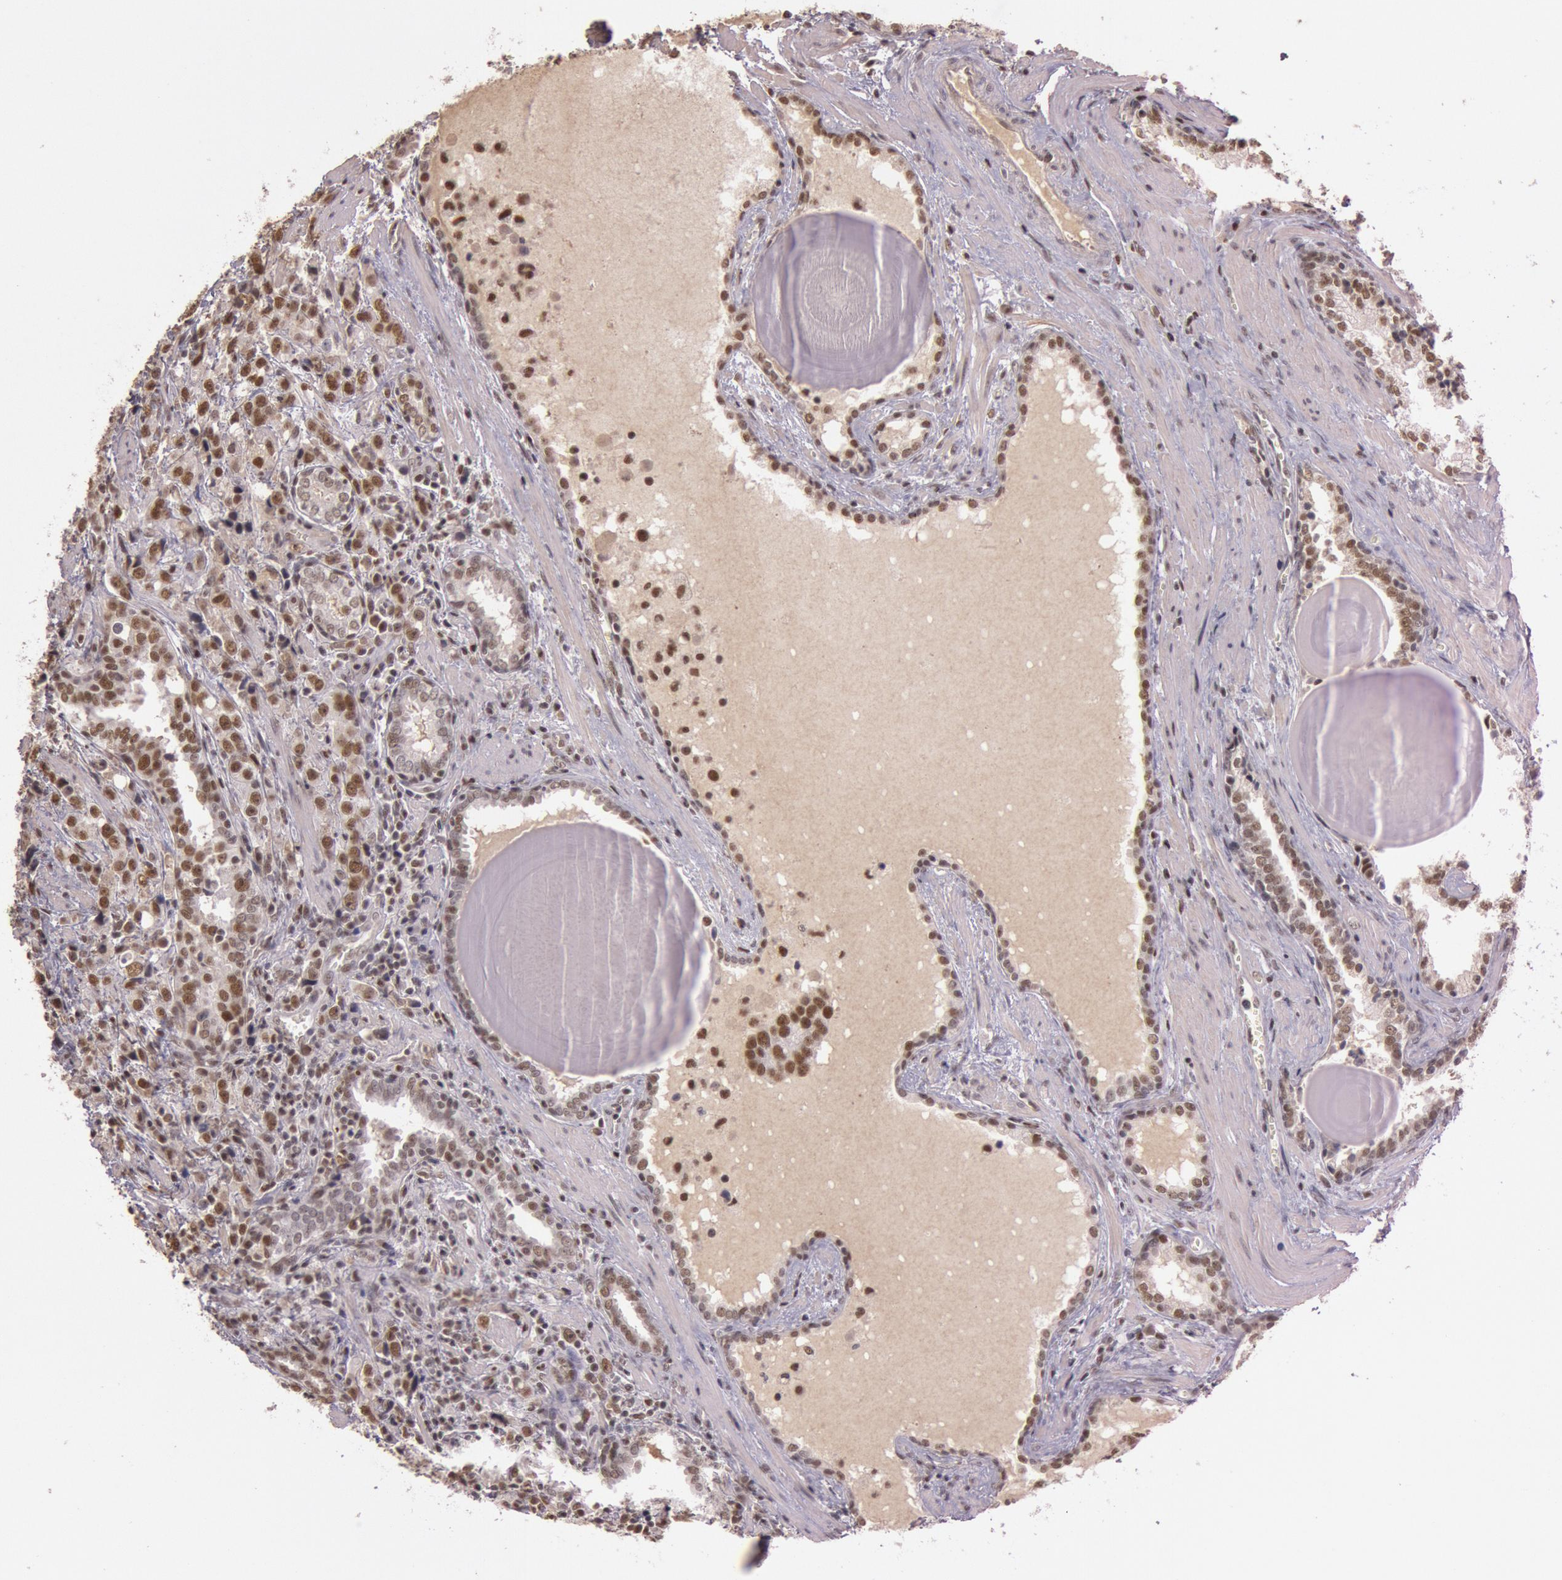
{"staining": {"intensity": "moderate", "quantity": ">75%", "location": "nuclear"}, "tissue": "prostate cancer", "cell_type": "Tumor cells", "image_type": "cancer", "snomed": [{"axis": "morphology", "description": "Adenocarcinoma, High grade"}, {"axis": "topography", "description": "Prostate"}], "caption": "The image shows a brown stain indicating the presence of a protein in the nuclear of tumor cells in high-grade adenocarcinoma (prostate). (Stains: DAB (3,3'-diaminobenzidine) in brown, nuclei in blue, Microscopy: brightfield microscopy at high magnification).", "gene": "TASL", "patient": {"sex": "male", "age": 71}}